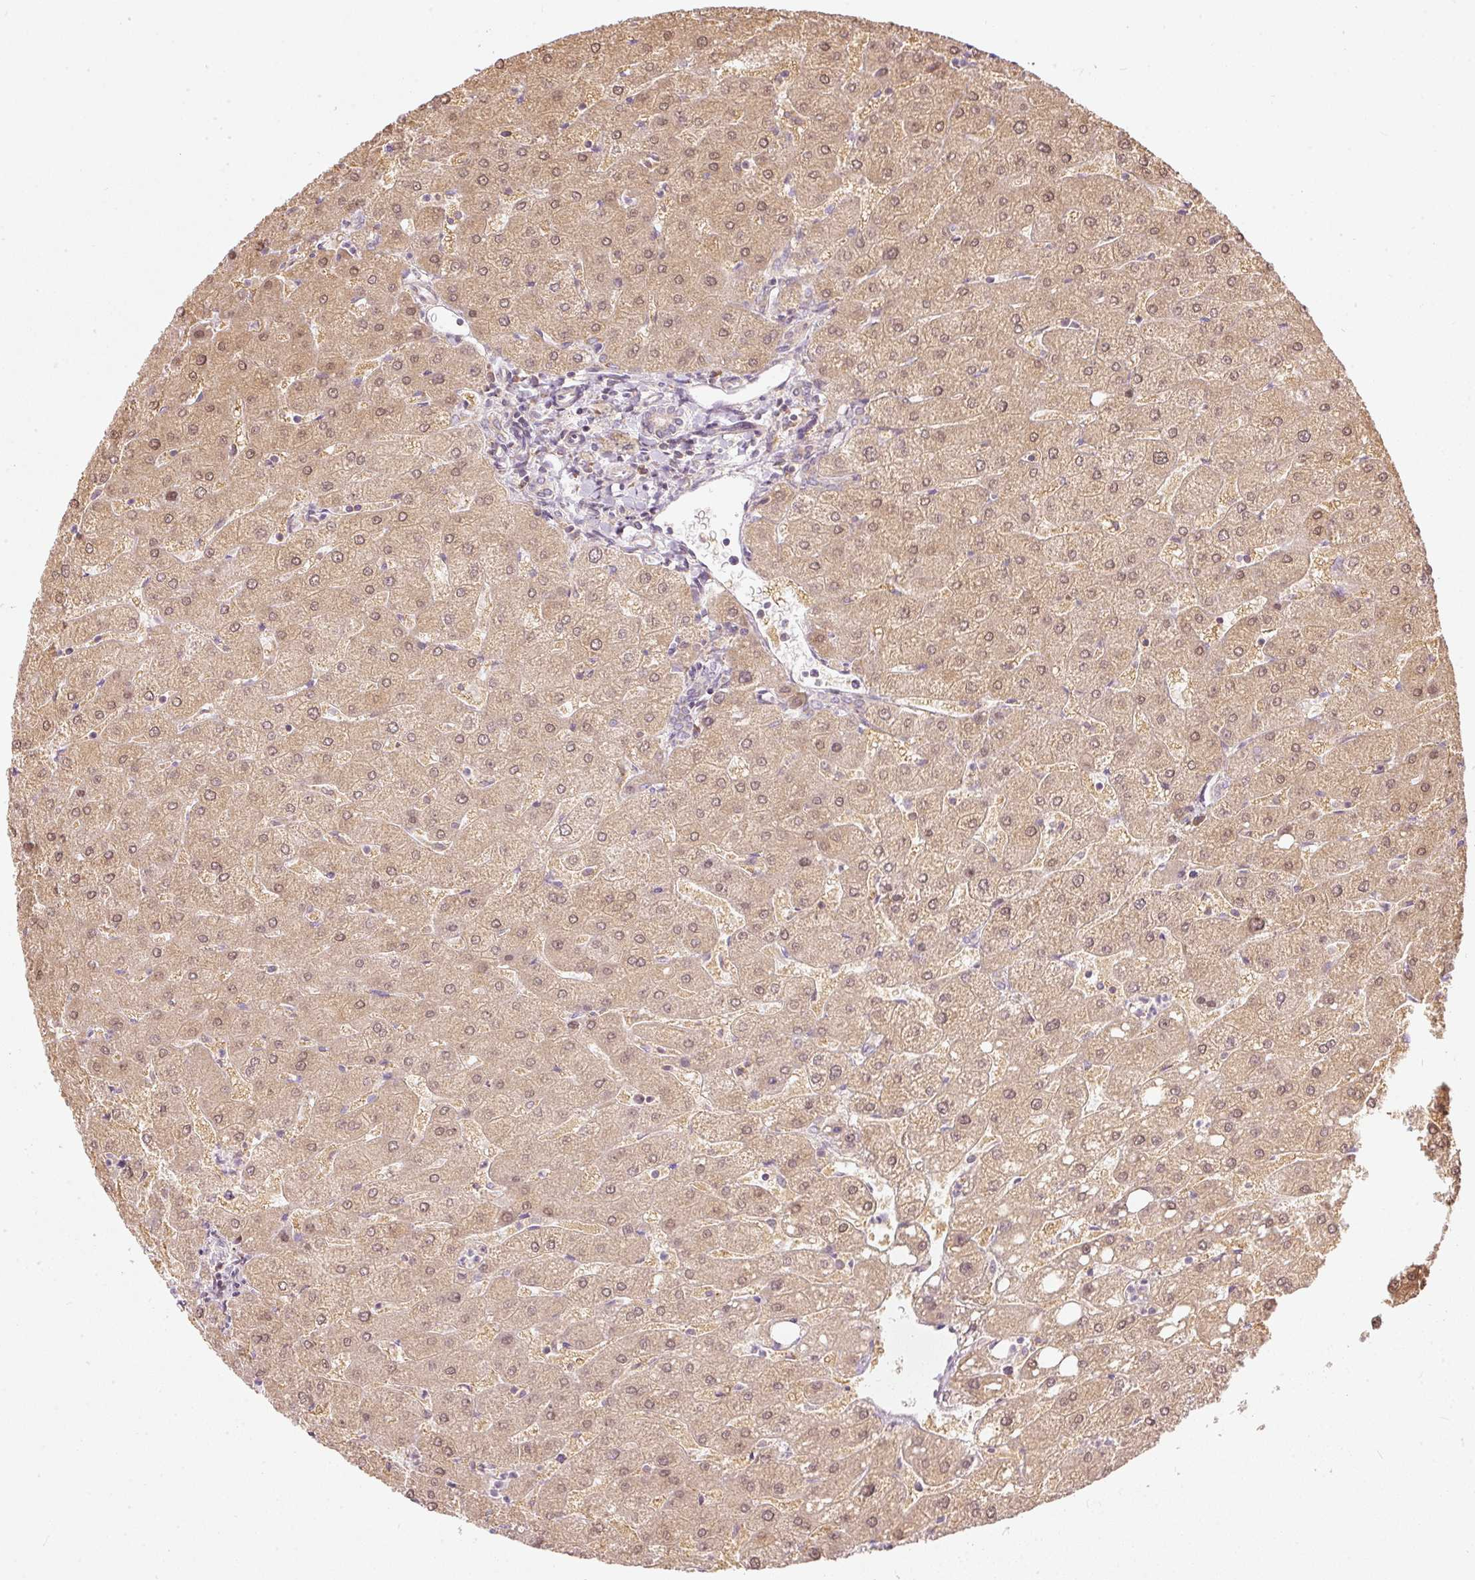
{"staining": {"intensity": "negative", "quantity": "none", "location": "none"}, "tissue": "liver", "cell_type": "Cholangiocytes", "image_type": "normal", "snomed": [{"axis": "morphology", "description": "Normal tissue, NOS"}, {"axis": "topography", "description": "Liver"}], "caption": "Unremarkable liver was stained to show a protein in brown. There is no significant expression in cholangiocytes. (DAB immunohistochemistry visualized using brightfield microscopy, high magnification).", "gene": "SNAPC5", "patient": {"sex": "male", "age": 67}}